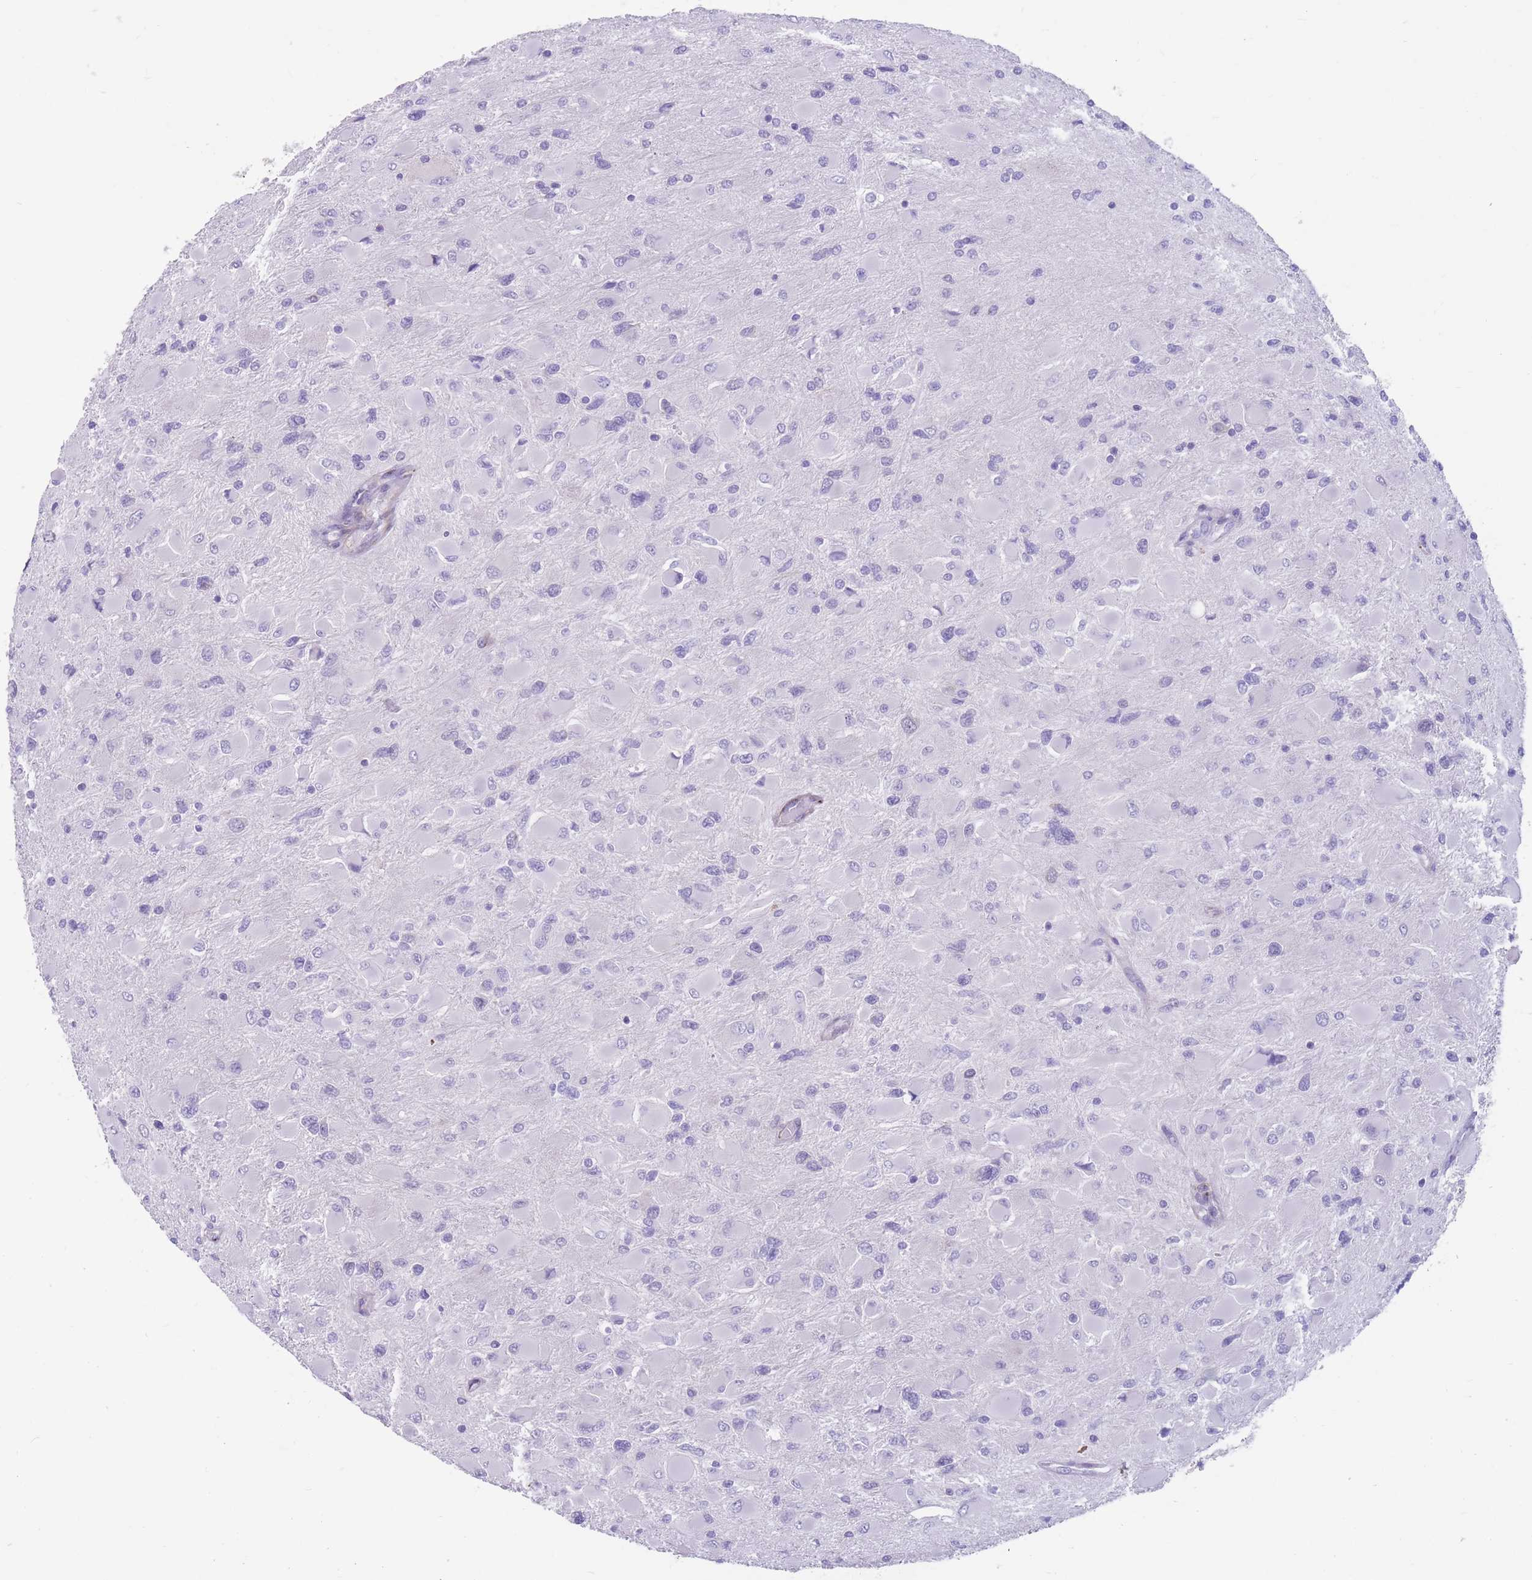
{"staining": {"intensity": "negative", "quantity": "none", "location": "none"}, "tissue": "glioma", "cell_type": "Tumor cells", "image_type": "cancer", "snomed": [{"axis": "morphology", "description": "Glioma, malignant, High grade"}, {"axis": "topography", "description": "Cerebral cortex"}], "caption": "Photomicrograph shows no significant protein expression in tumor cells of malignant high-grade glioma.", "gene": "DPYD", "patient": {"sex": "female", "age": 36}}